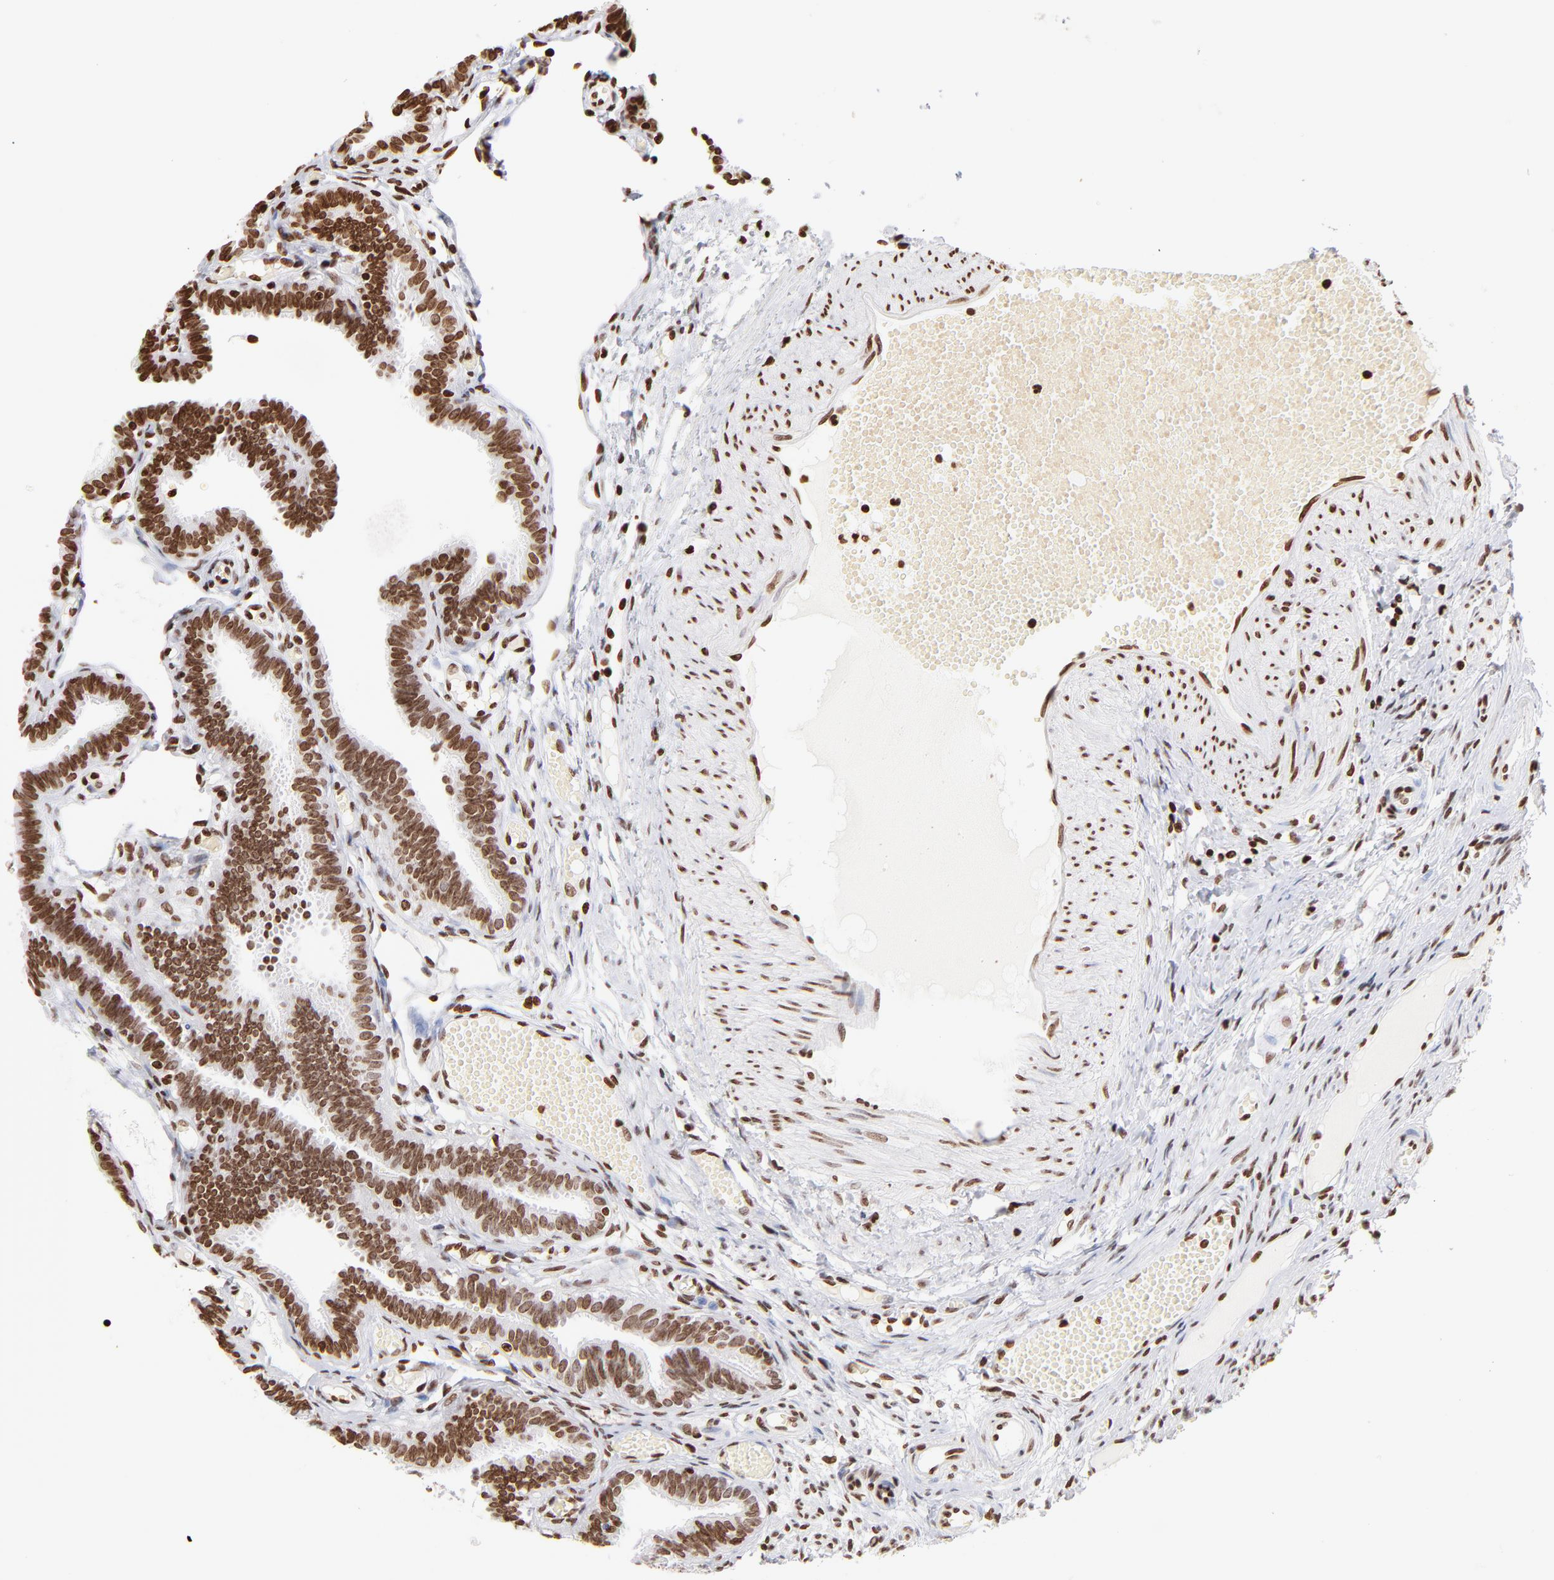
{"staining": {"intensity": "moderate", "quantity": ">75%", "location": "nuclear"}, "tissue": "fallopian tube", "cell_type": "Glandular cells", "image_type": "normal", "snomed": [{"axis": "morphology", "description": "Normal tissue, NOS"}, {"axis": "topography", "description": "Fallopian tube"}], "caption": "This photomicrograph shows unremarkable fallopian tube stained with immunohistochemistry (IHC) to label a protein in brown. The nuclear of glandular cells show moderate positivity for the protein. Nuclei are counter-stained blue.", "gene": "RTL4", "patient": {"sex": "female", "age": 29}}